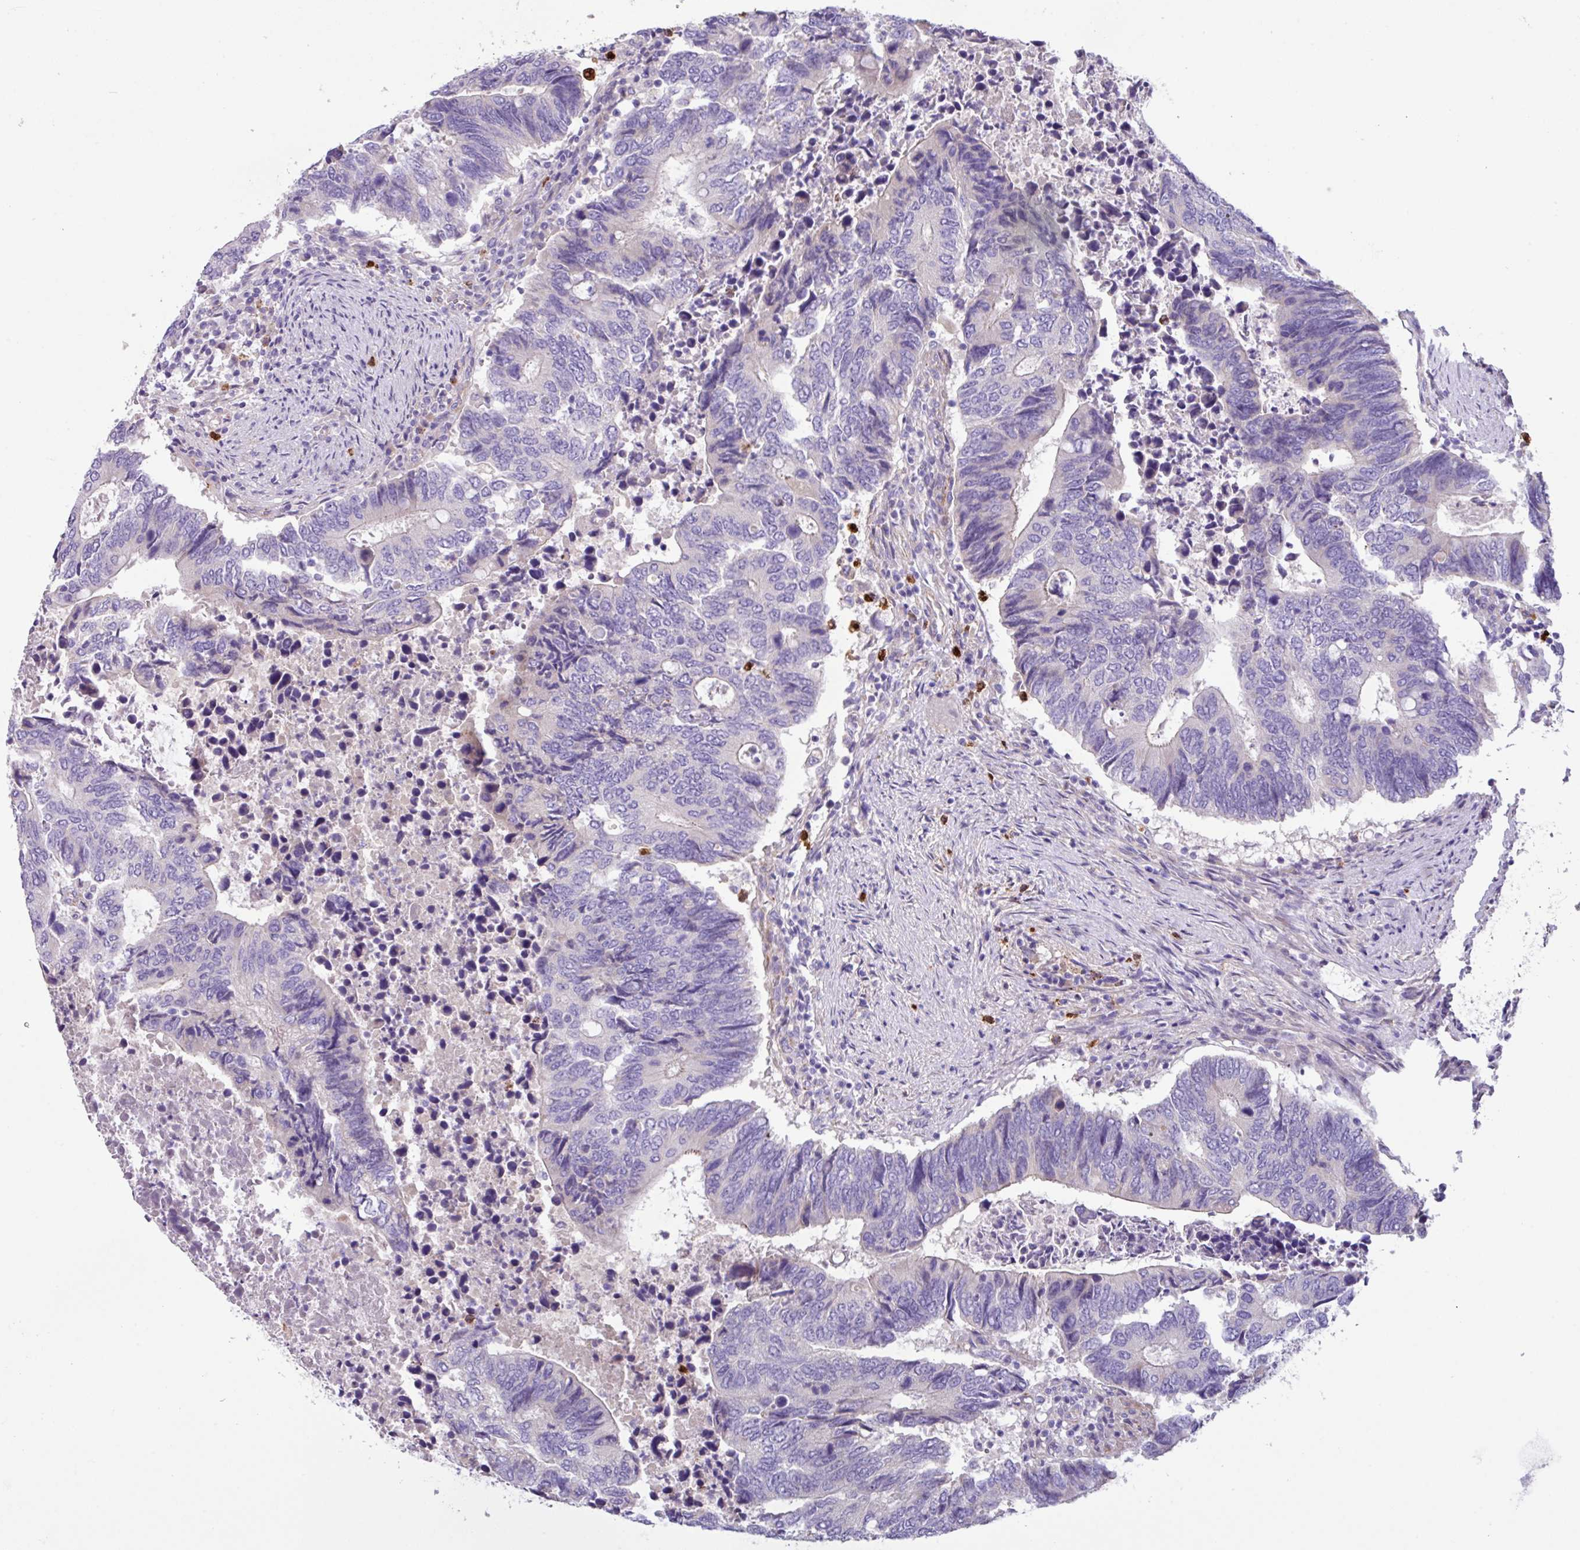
{"staining": {"intensity": "negative", "quantity": "none", "location": "none"}, "tissue": "colorectal cancer", "cell_type": "Tumor cells", "image_type": "cancer", "snomed": [{"axis": "morphology", "description": "Adenocarcinoma, NOS"}, {"axis": "topography", "description": "Colon"}], "caption": "Tumor cells are negative for protein expression in human colorectal cancer. Brightfield microscopy of immunohistochemistry stained with DAB (3,3'-diaminobenzidine) (brown) and hematoxylin (blue), captured at high magnification.", "gene": "MRM2", "patient": {"sex": "male", "age": 87}}